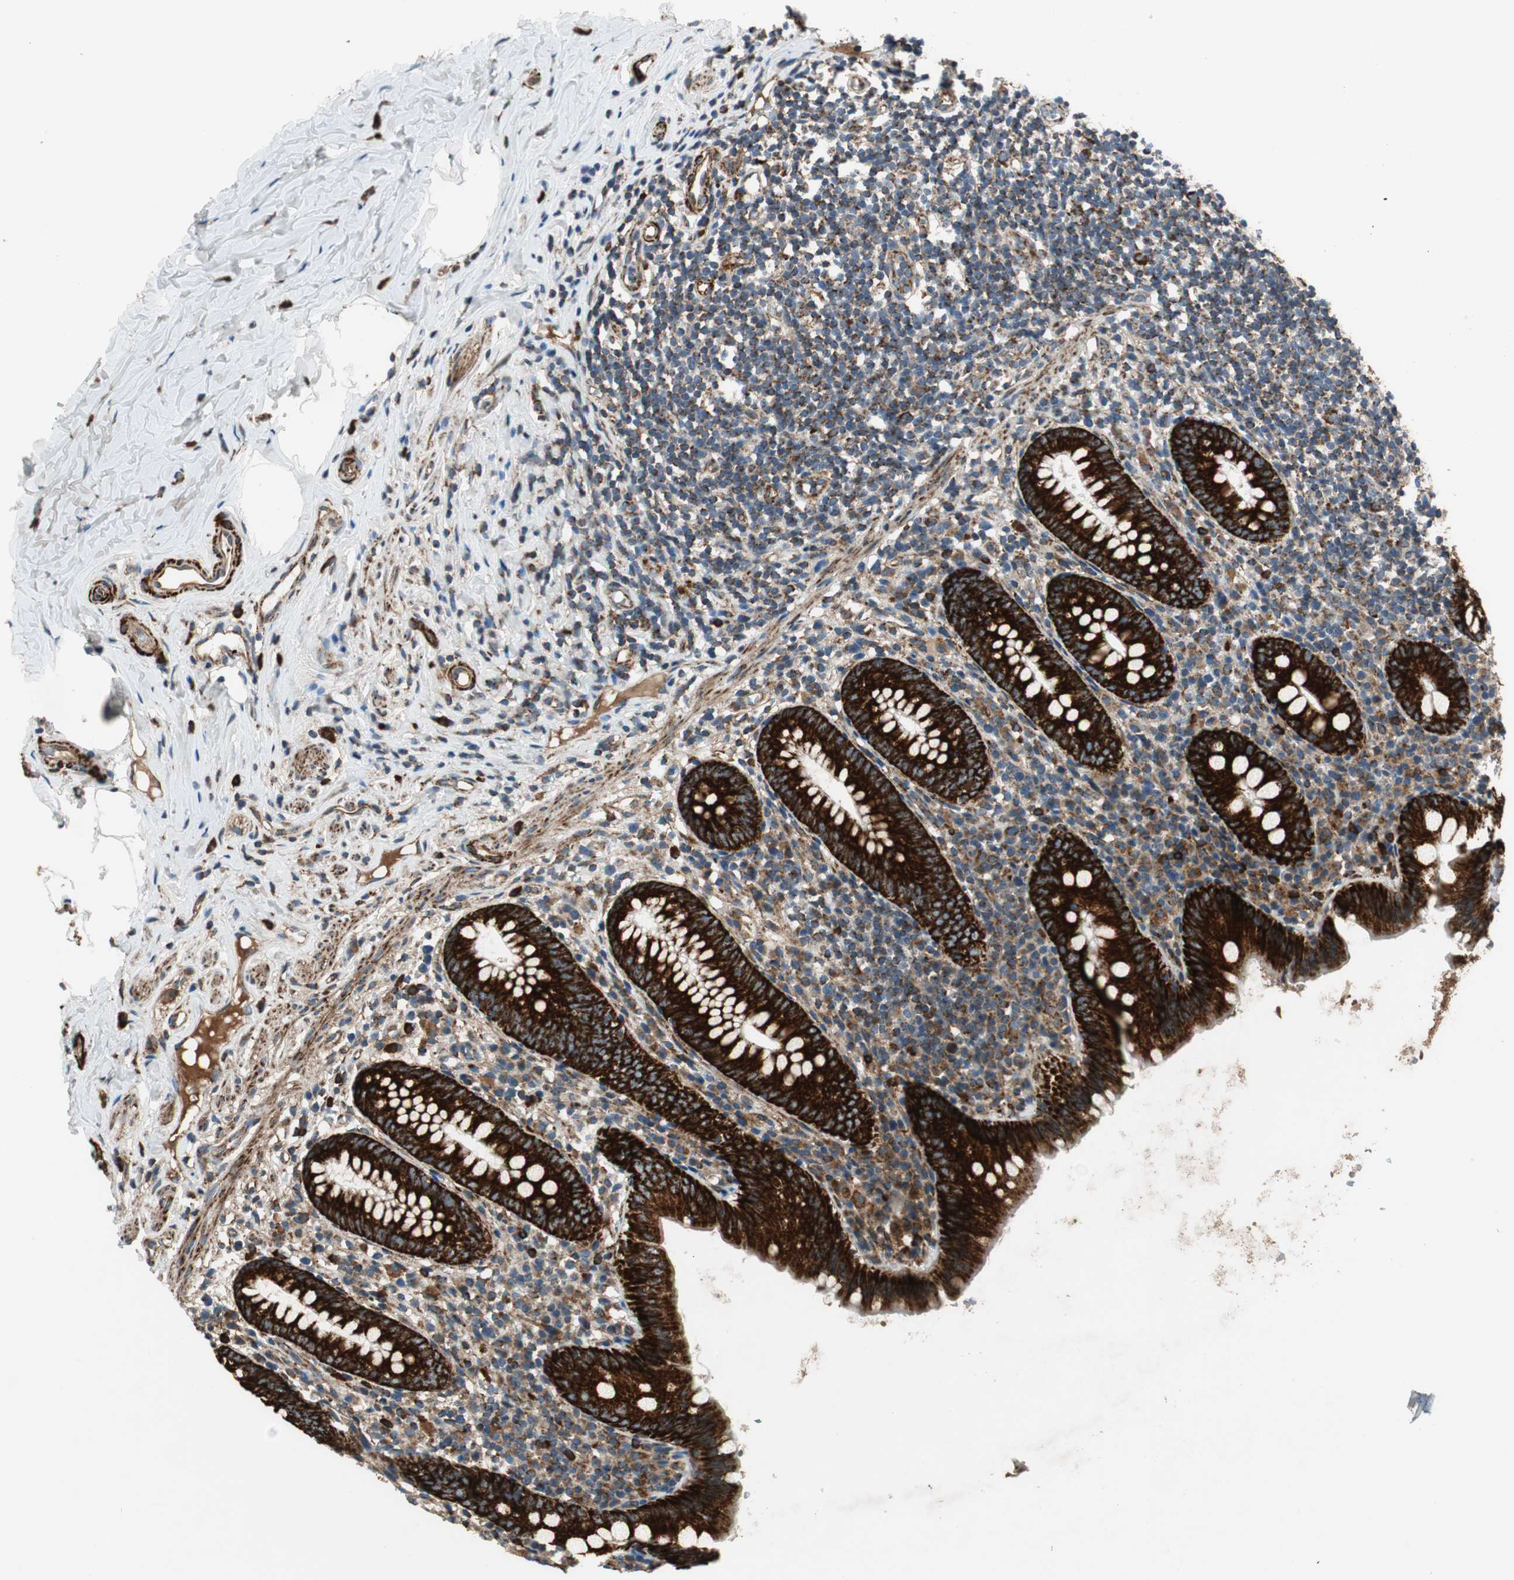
{"staining": {"intensity": "strong", "quantity": ">75%", "location": "cytoplasmic/membranous"}, "tissue": "appendix", "cell_type": "Glandular cells", "image_type": "normal", "snomed": [{"axis": "morphology", "description": "Normal tissue, NOS"}, {"axis": "topography", "description": "Appendix"}], "caption": "Protein staining of benign appendix demonstrates strong cytoplasmic/membranous expression in about >75% of glandular cells. Using DAB (3,3'-diaminobenzidine) (brown) and hematoxylin (blue) stains, captured at high magnification using brightfield microscopy.", "gene": "AKAP1", "patient": {"sex": "male", "age": 52}}